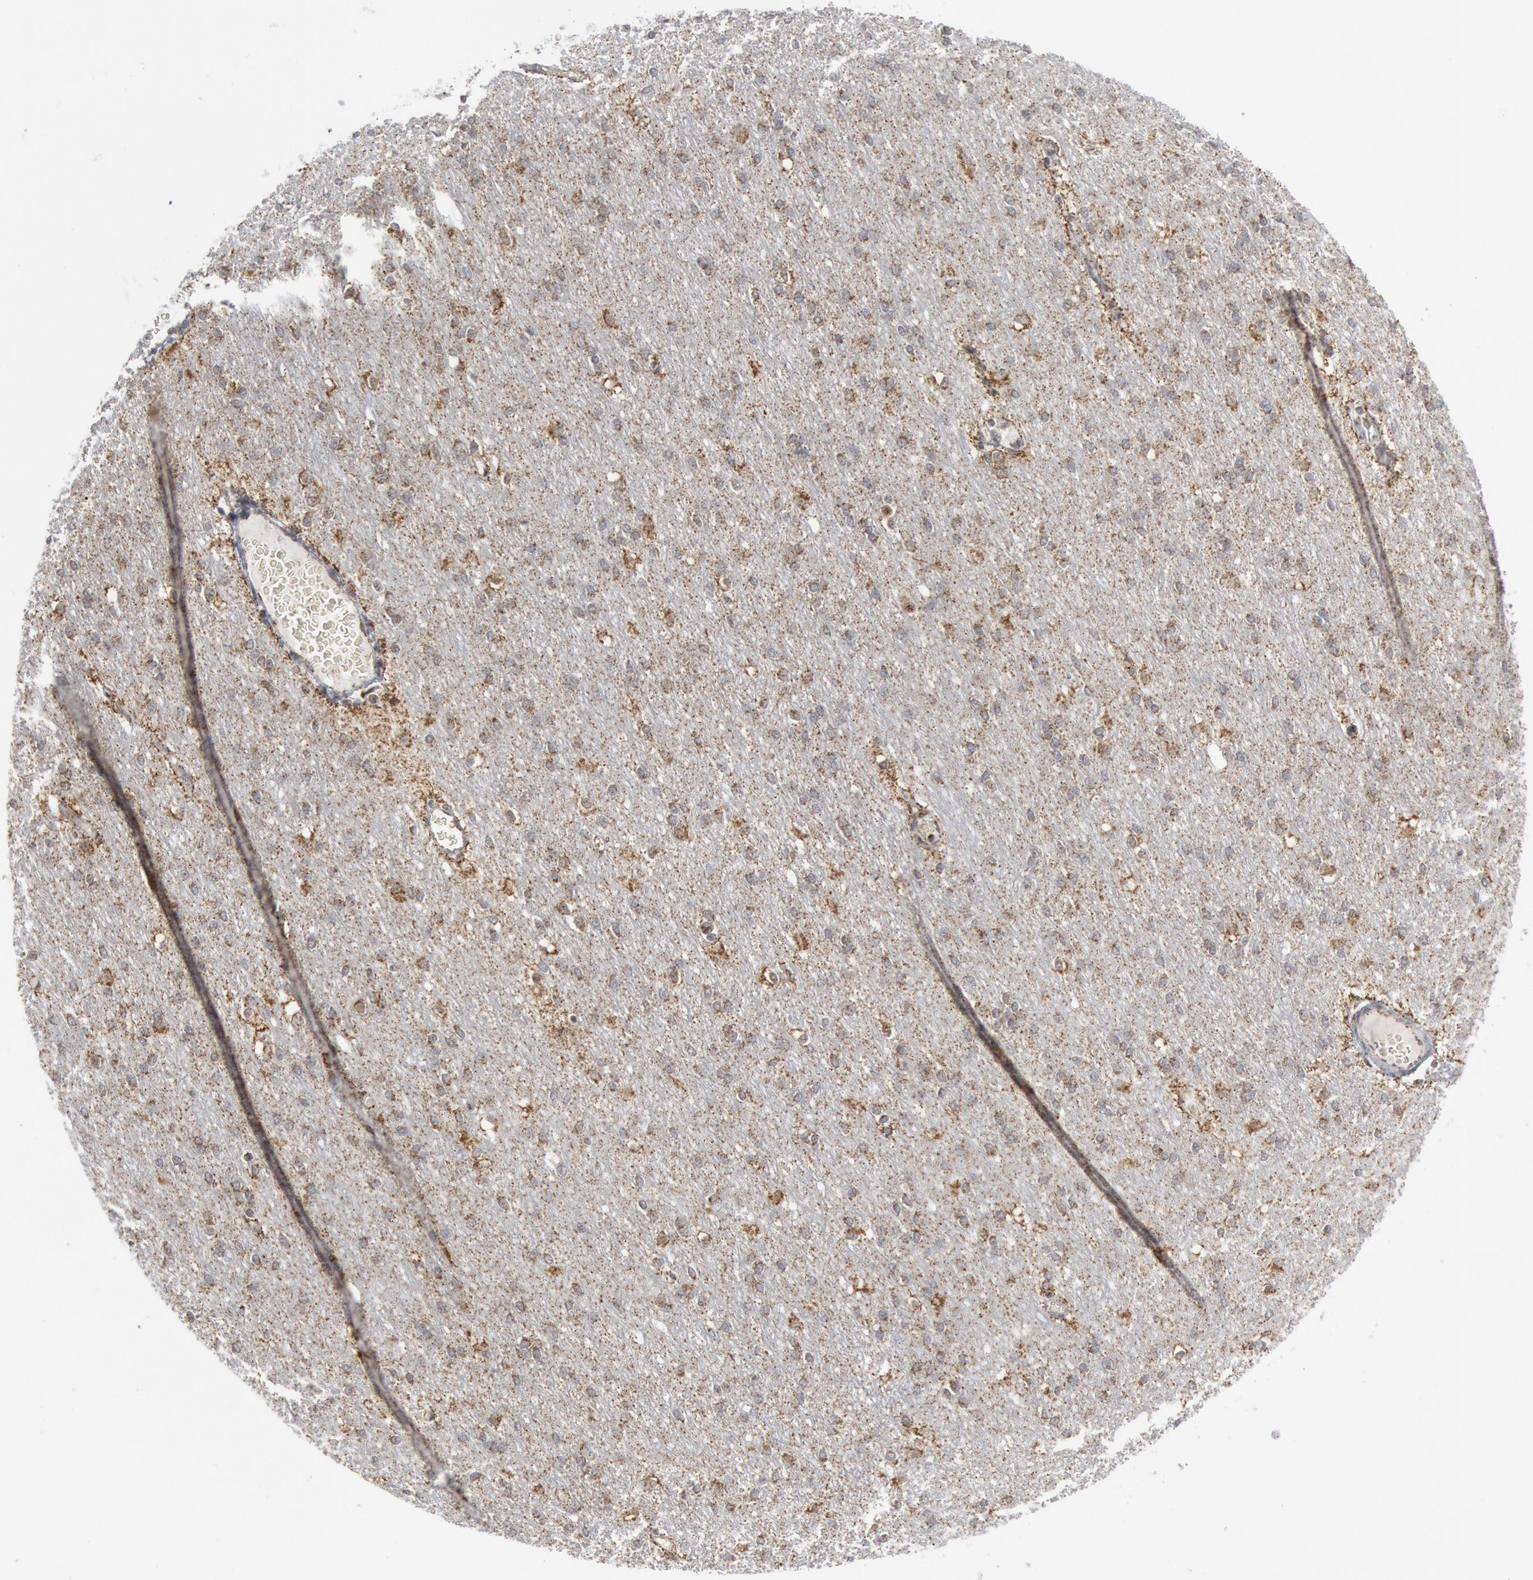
{"staining": {"intensity": "moderate", "quantity": "25%-75%", "location": "cytoplasmic/membranous"}, "tissue": "cerebral cortex", "cell_type": "Endothelial cells", "image_type": "normal", "snomed": [{"axis": "morphology", "description": "Normal tissue, NOS"}, {"axis": "morphology", "description": "Inflammation, NOS"}, {"axis": "topography", "description": "Cerebral cortex"}], "caption": "Brown immunohistochemical staining in benign cerebral cortex exhibits moderate cytoplasmic/membranous expression in about 25%-75% of endothelial cells.", "gene": "CASP9", "patient": {"sex": "male", "age": 6}}